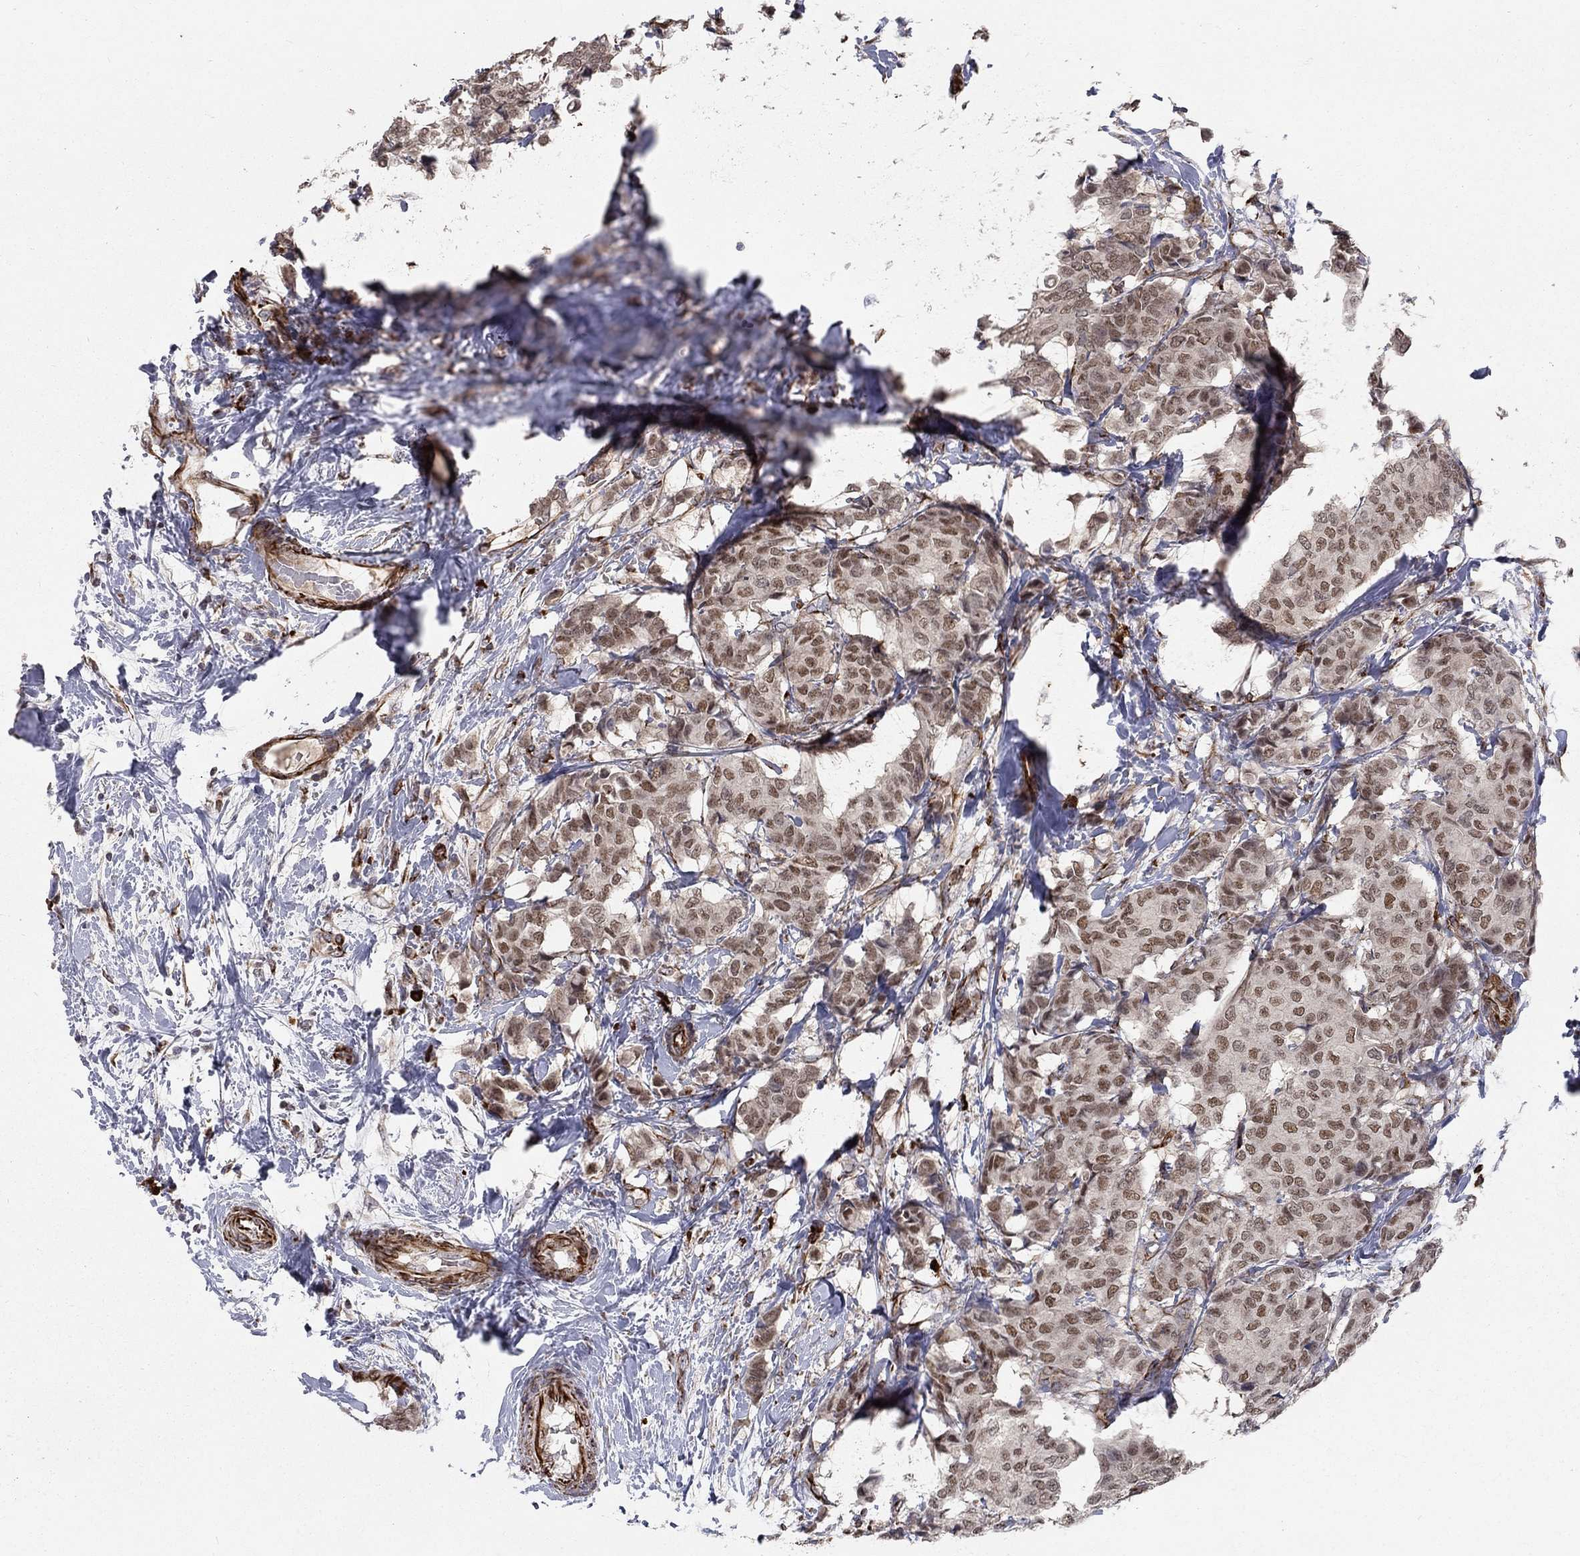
{"staining": {"intensity": "moderate", "quantity": ">75%", "location": "nuclear"}, "tissue": "breast cancer", "cell_type": "Tumor cells", "image_type": "cancer", "snomed": [{"axis": "morphology", "description": "Duct carcinoma"}, {"axis": "topography", "description": "Breast"}], "caption": "Immunohistochemical staining of breast infiltrating ductal carcinoma demonstrates medium levels of moderate nuclear protein staining in about >75% of tumor cells. The protein of interest is shown in brown color, while the nuclei are stained blue.", "gene": "MSRA", "patient": {"sex": "female", "age": 75}}